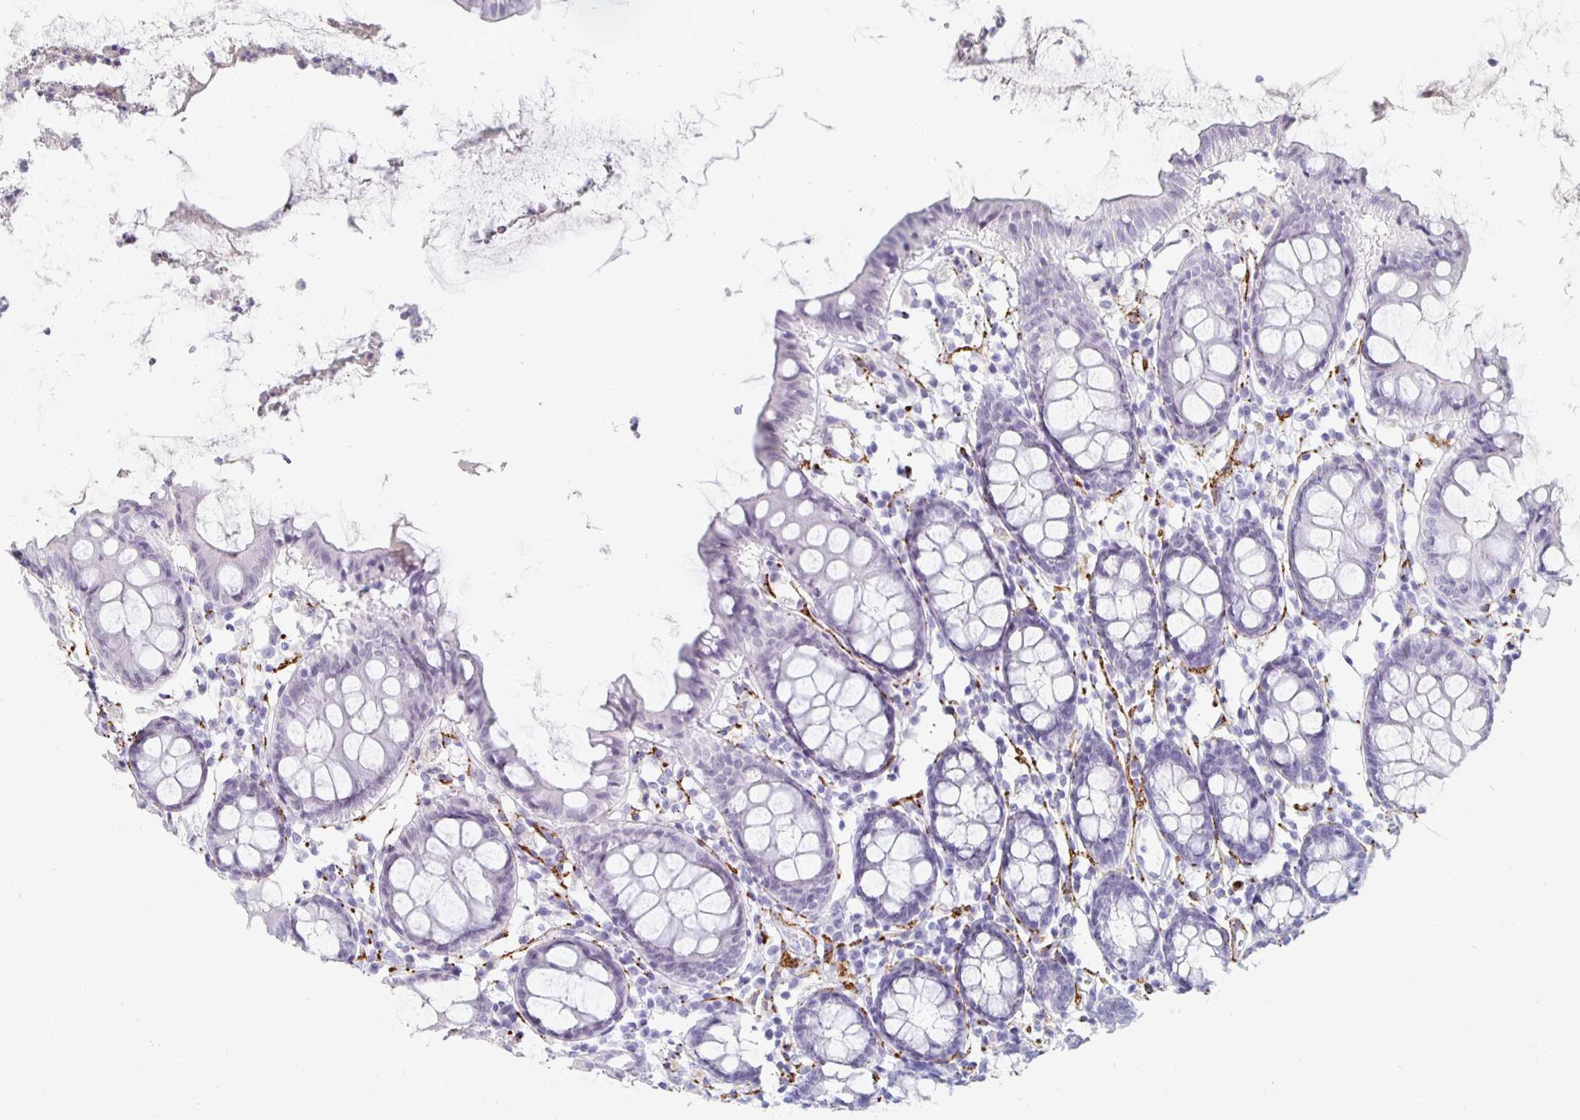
{"staining": {"intensity": "negative", "quantity": "none", "location": "none"}, "tissue": "colon", "cell_type": "Glandular cells", "image_type": "normal", "snomed": [{"axis": "morphology", "description": "Normal tissue, NOS"}, {"axis": "topography", "description": "Colon"}], "caption": "Protein analysis of unremarkable colon demonstrates no significant expression in glandular cells.", "gene": "KCNQ2", "patient": {"sex": "female", "age": 84}}